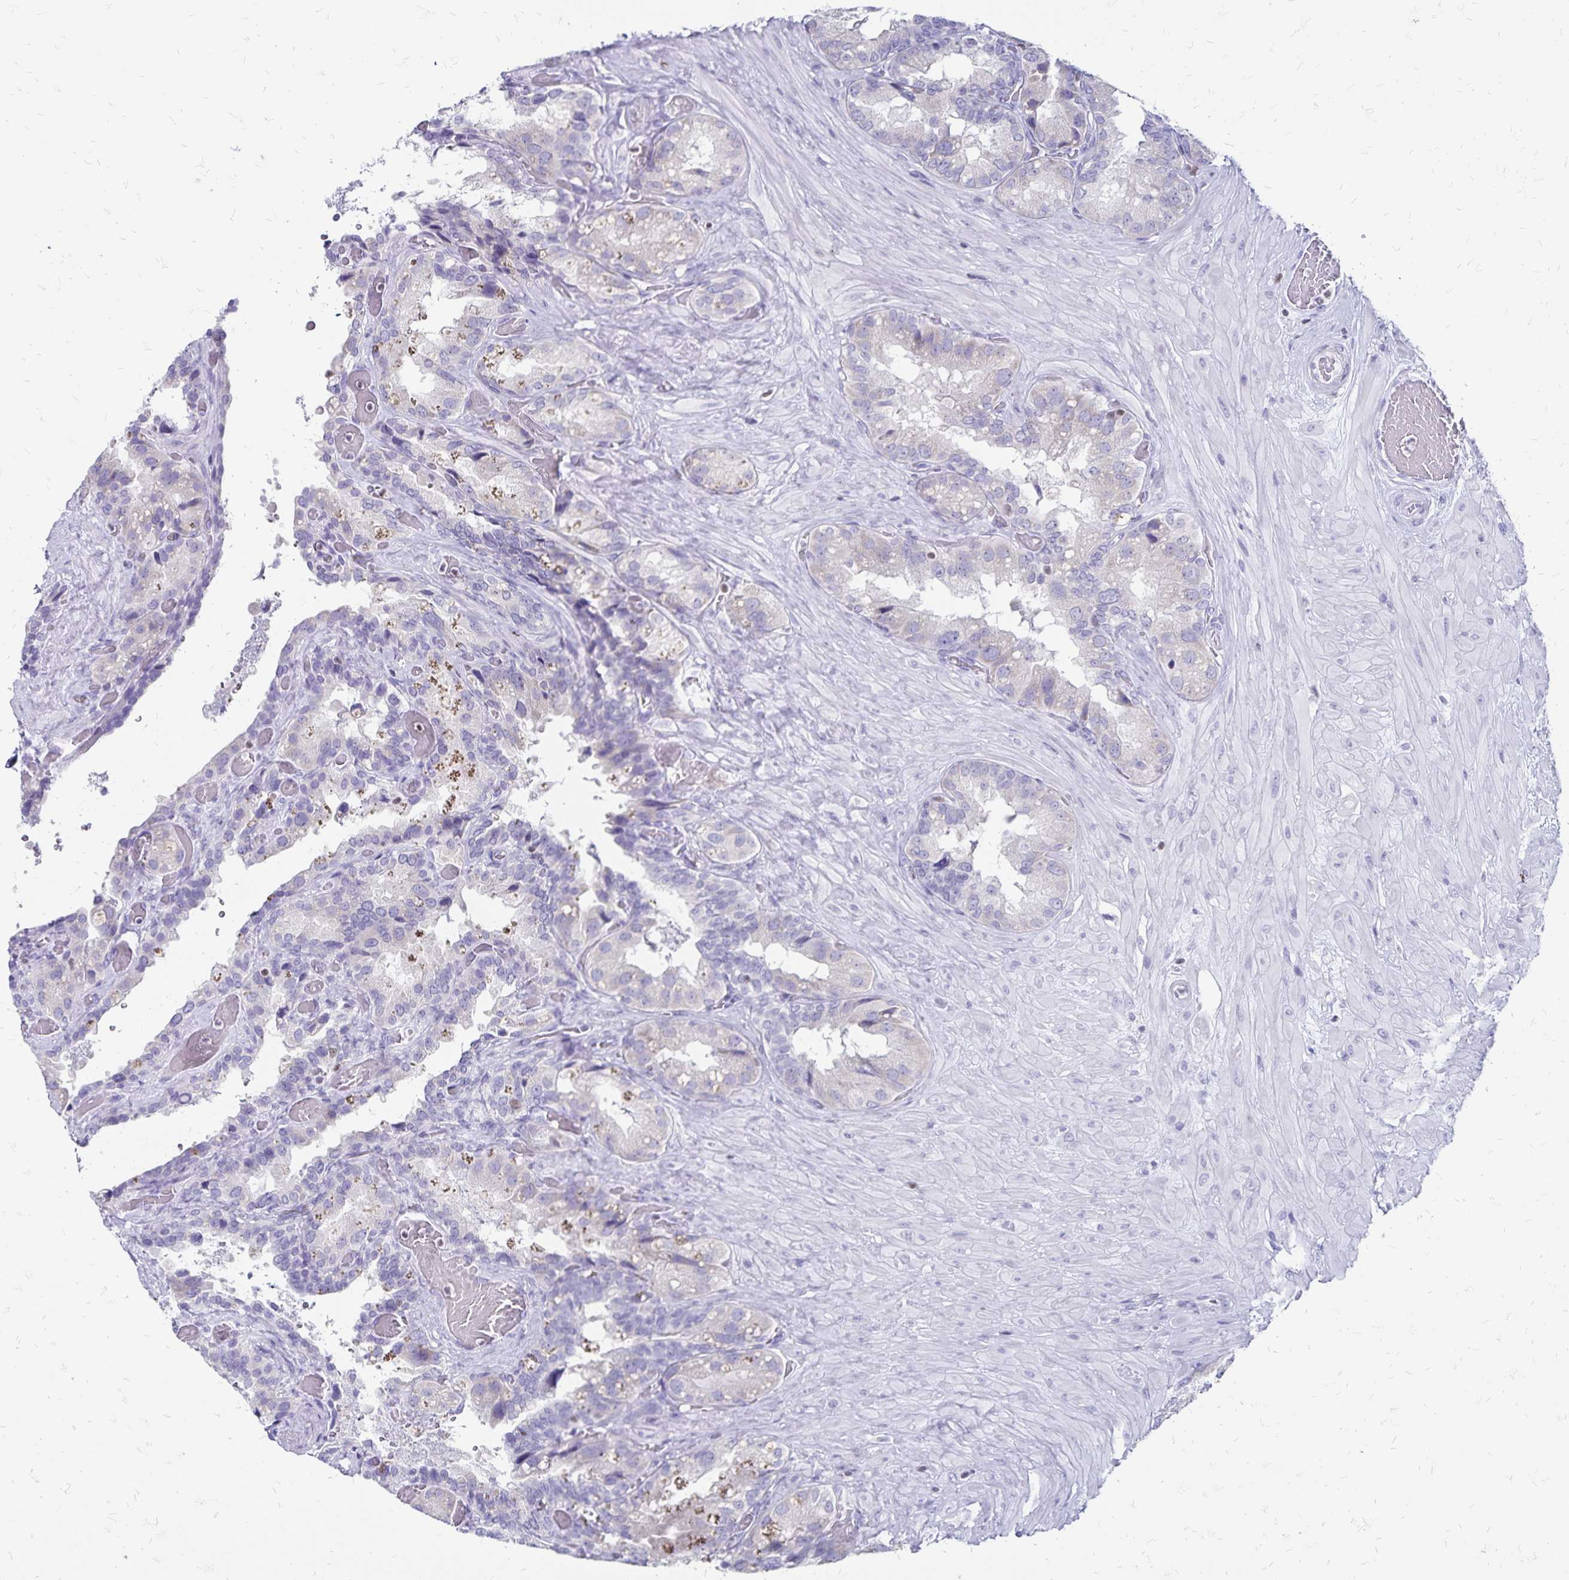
{"staining": {"intensity": "negative", "quantity": "none", "location": "none"}, "tissue": "seminal vesicle", "cell_type": "Glandular cells", "image_type": "normal", "snomed": [{"axis": "morphology", "description": "Normal tissue, NOS"}, {"axis": "topography", "description": "Seminal veicle"}], "caption": "High power microscopy micrograph of an IHC micrograph of unremarkable seminal vesicle, revealing no significant positivity in glandular cells.", "gene": "IKZF1", "patient": {"sex": "male", "age": 60}}